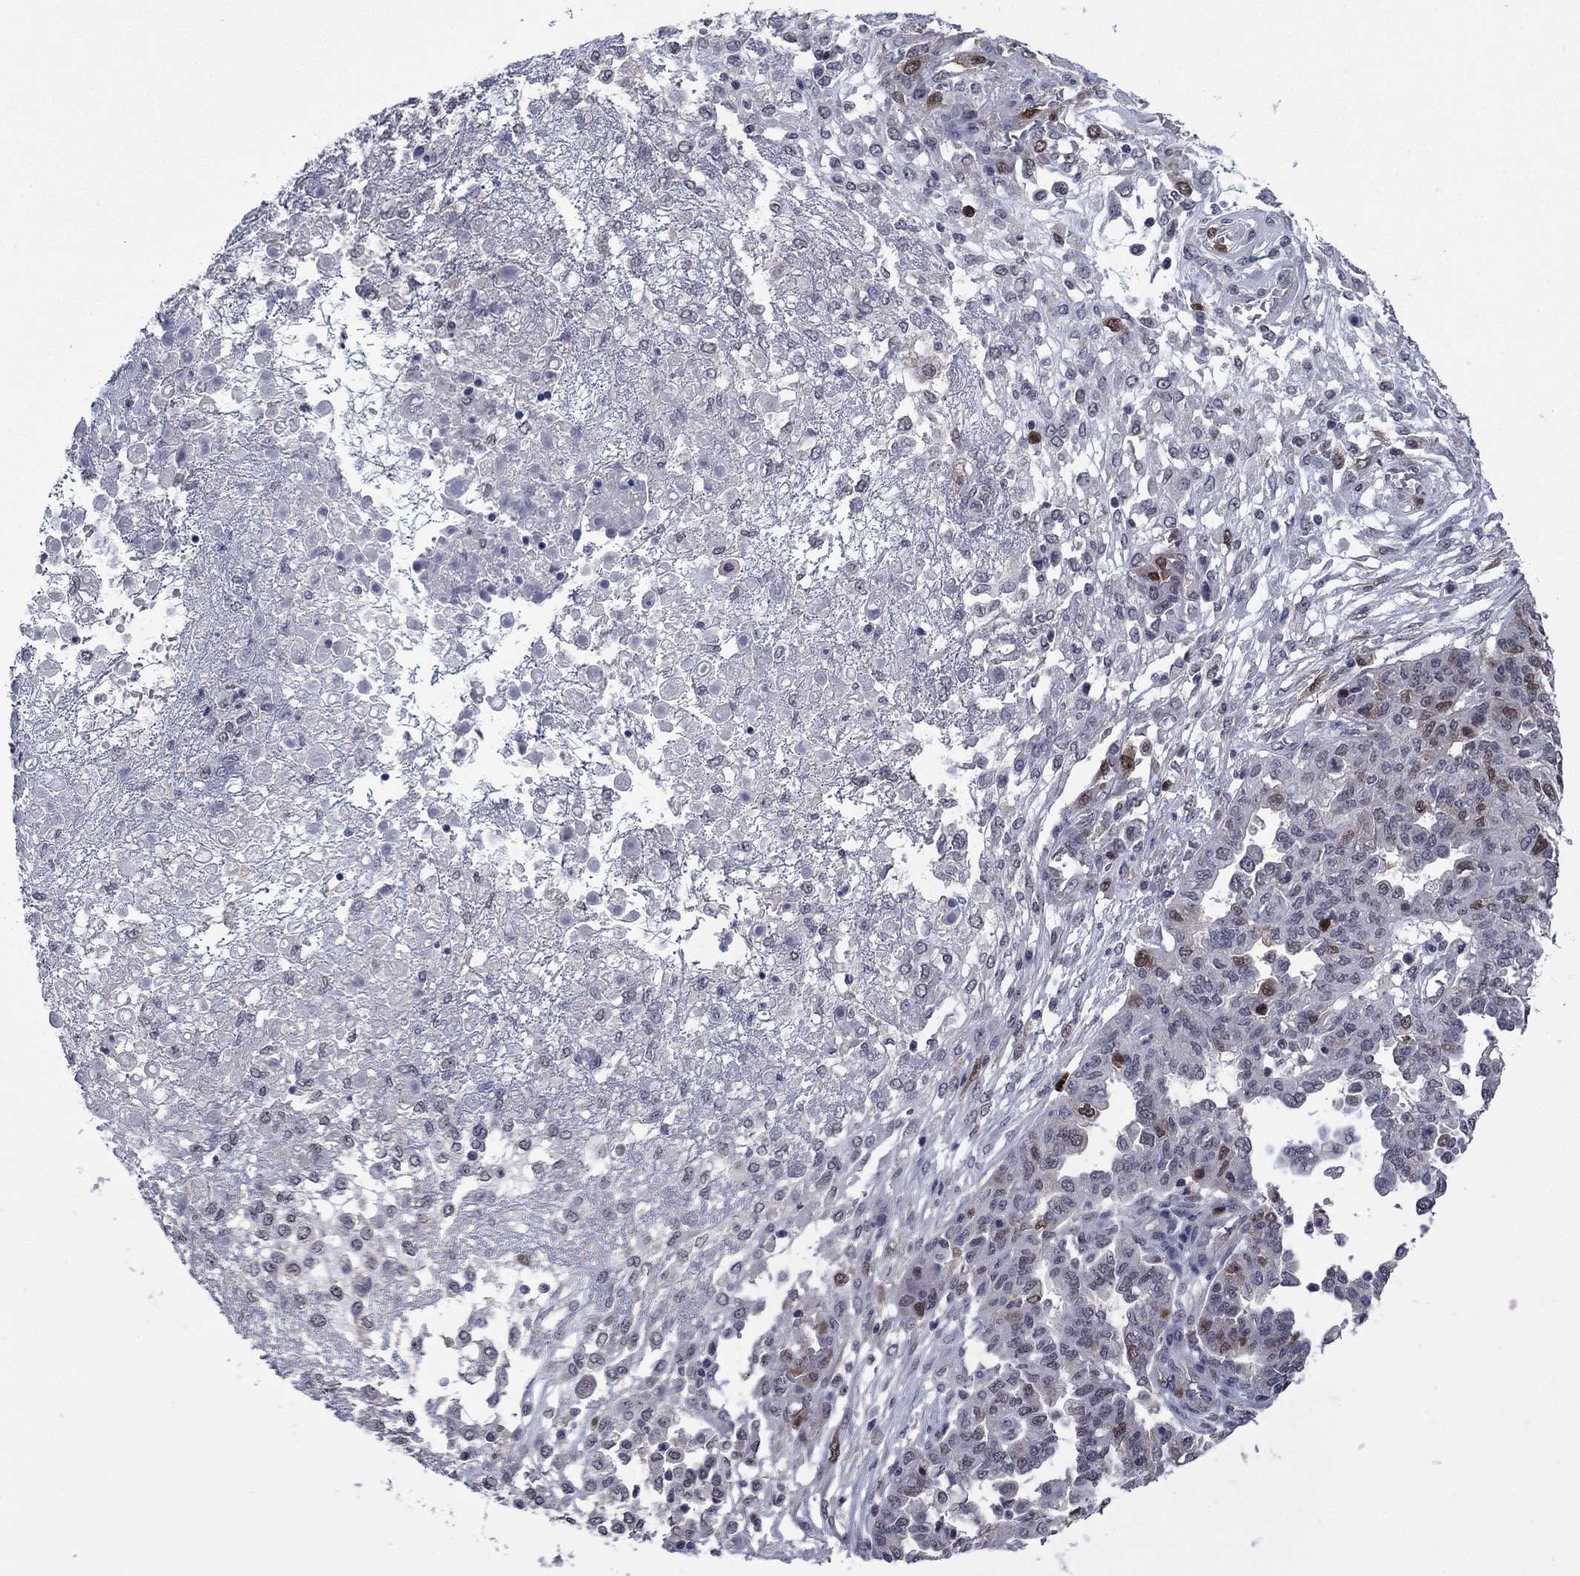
{"staining": {"intensity": "moderate", "quantity": "<25%", "location": "nuclear"}, "tissue": "ovarian cancer", "cell_type": "Tumor cells", "image_type": "cancer", "snomed": [{"axis": "morphology", "description": "Cystadenocarcinoma, serous, NOS"}, {"axis": "topography", "description": "Ovary"}], "caption": "Immunohistochemical staining of human serous cystadenocarcinoma (ovarian) shows low levels of moderate nuclear protein positivity in approximately <25% of tumor cells.", "gene": "TYMS", "patient": {"sex": "female", "age": 67}}